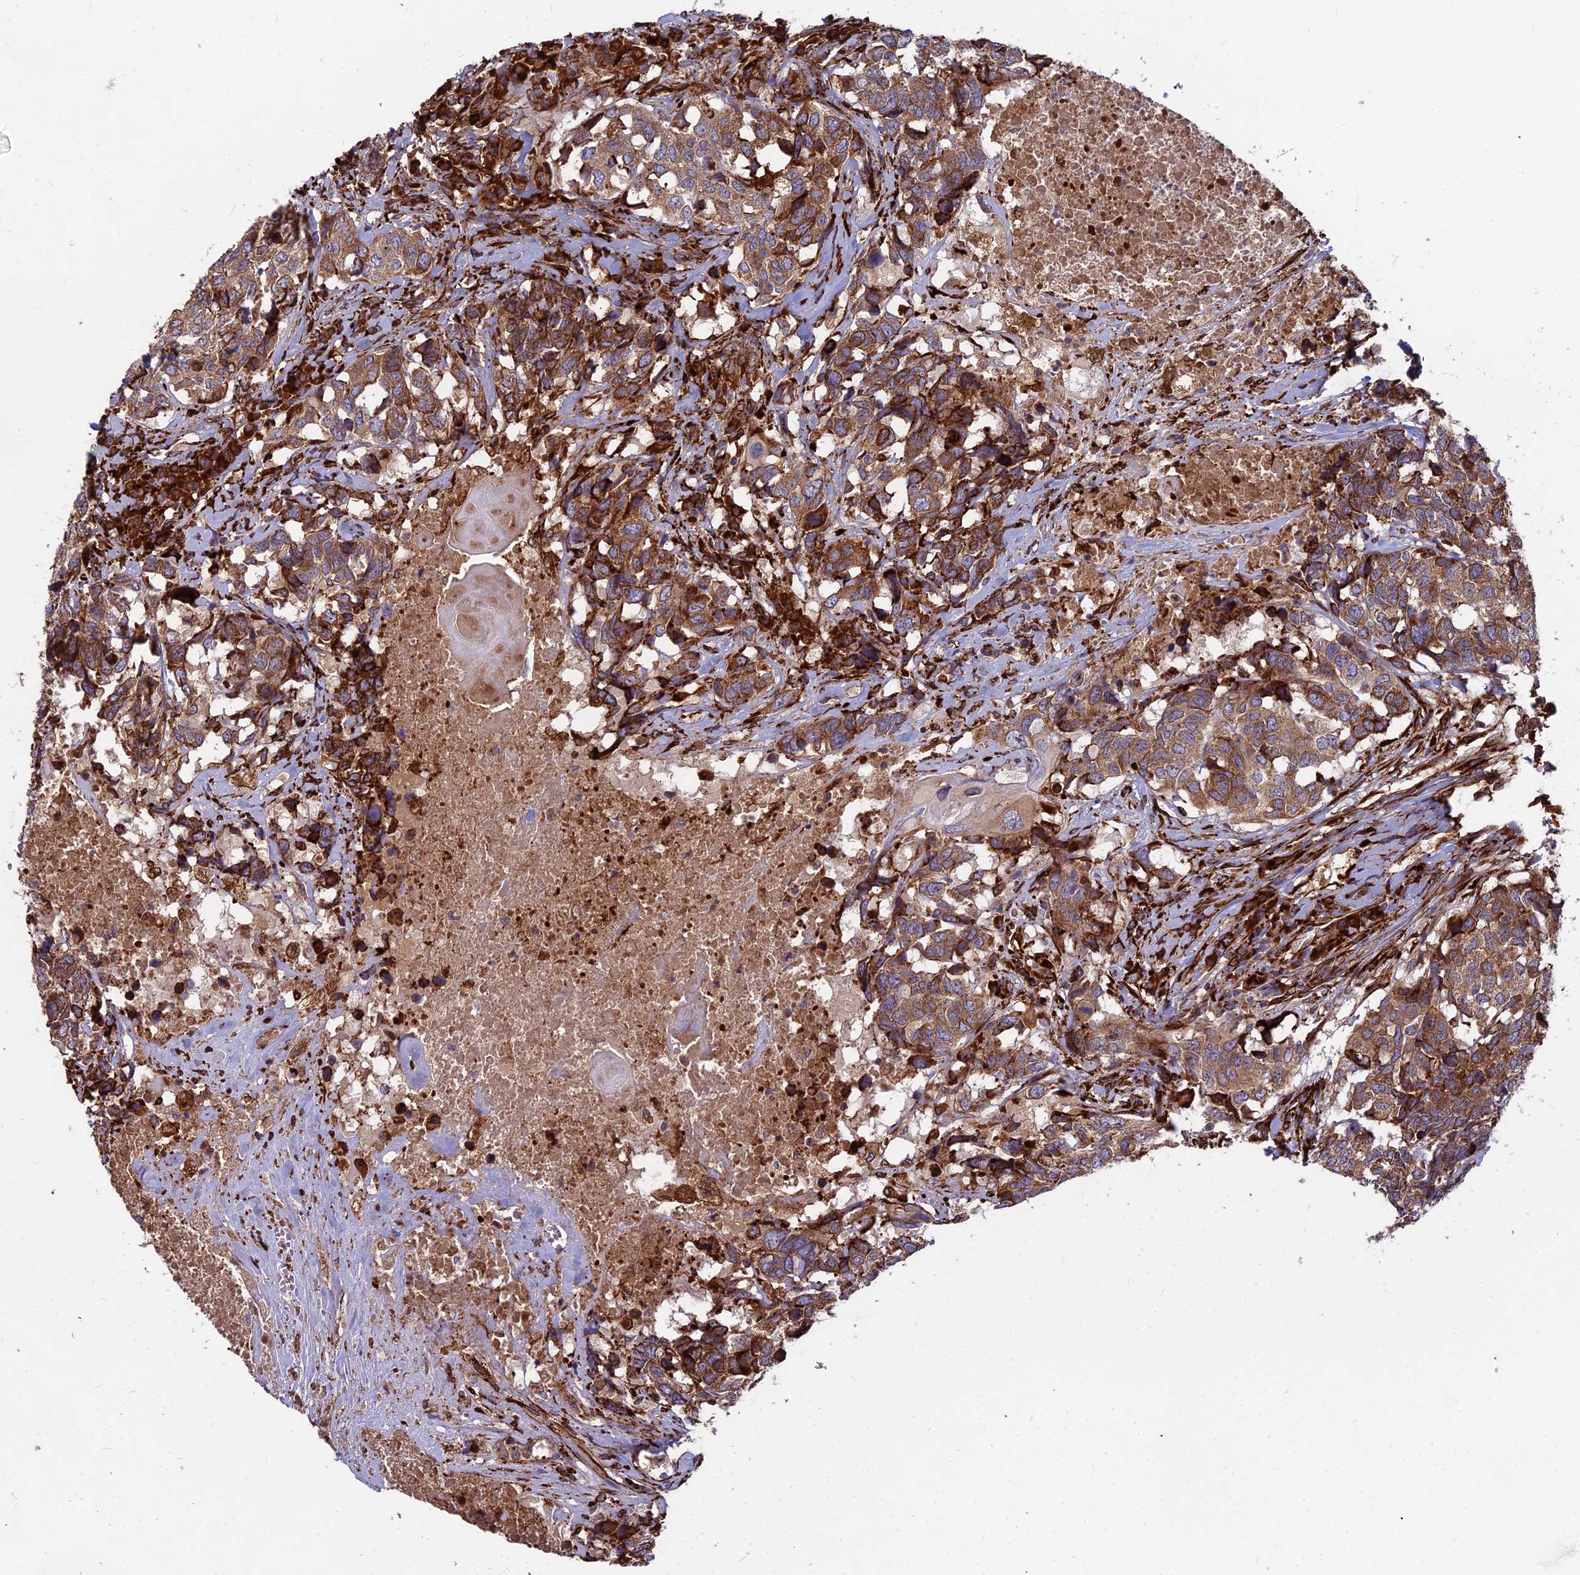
{"staining": {"intensity": "moderate", "quantity": ">75%", "location": "cytoplasmic/membranous"}, "tissue": "head and neck cancer", "cell_type": "Tumor cells", "image_type": "cancer", "snomed": [{"axis": "morphology", "description": "Squamous cell carcinoma, NOS"}, {"axis": "topography", "description": "Head-Neck"}], "caption": "The image exhibits immunohistochemical staining of head and neck cancer (squamous cell carcinoma). There is moderate cytoplasmic/membranous positivity is identified in approximately >75% of tumor cells.", "gene": "NDUFAF7", "patient": {"sex": "male", "age": 66}}